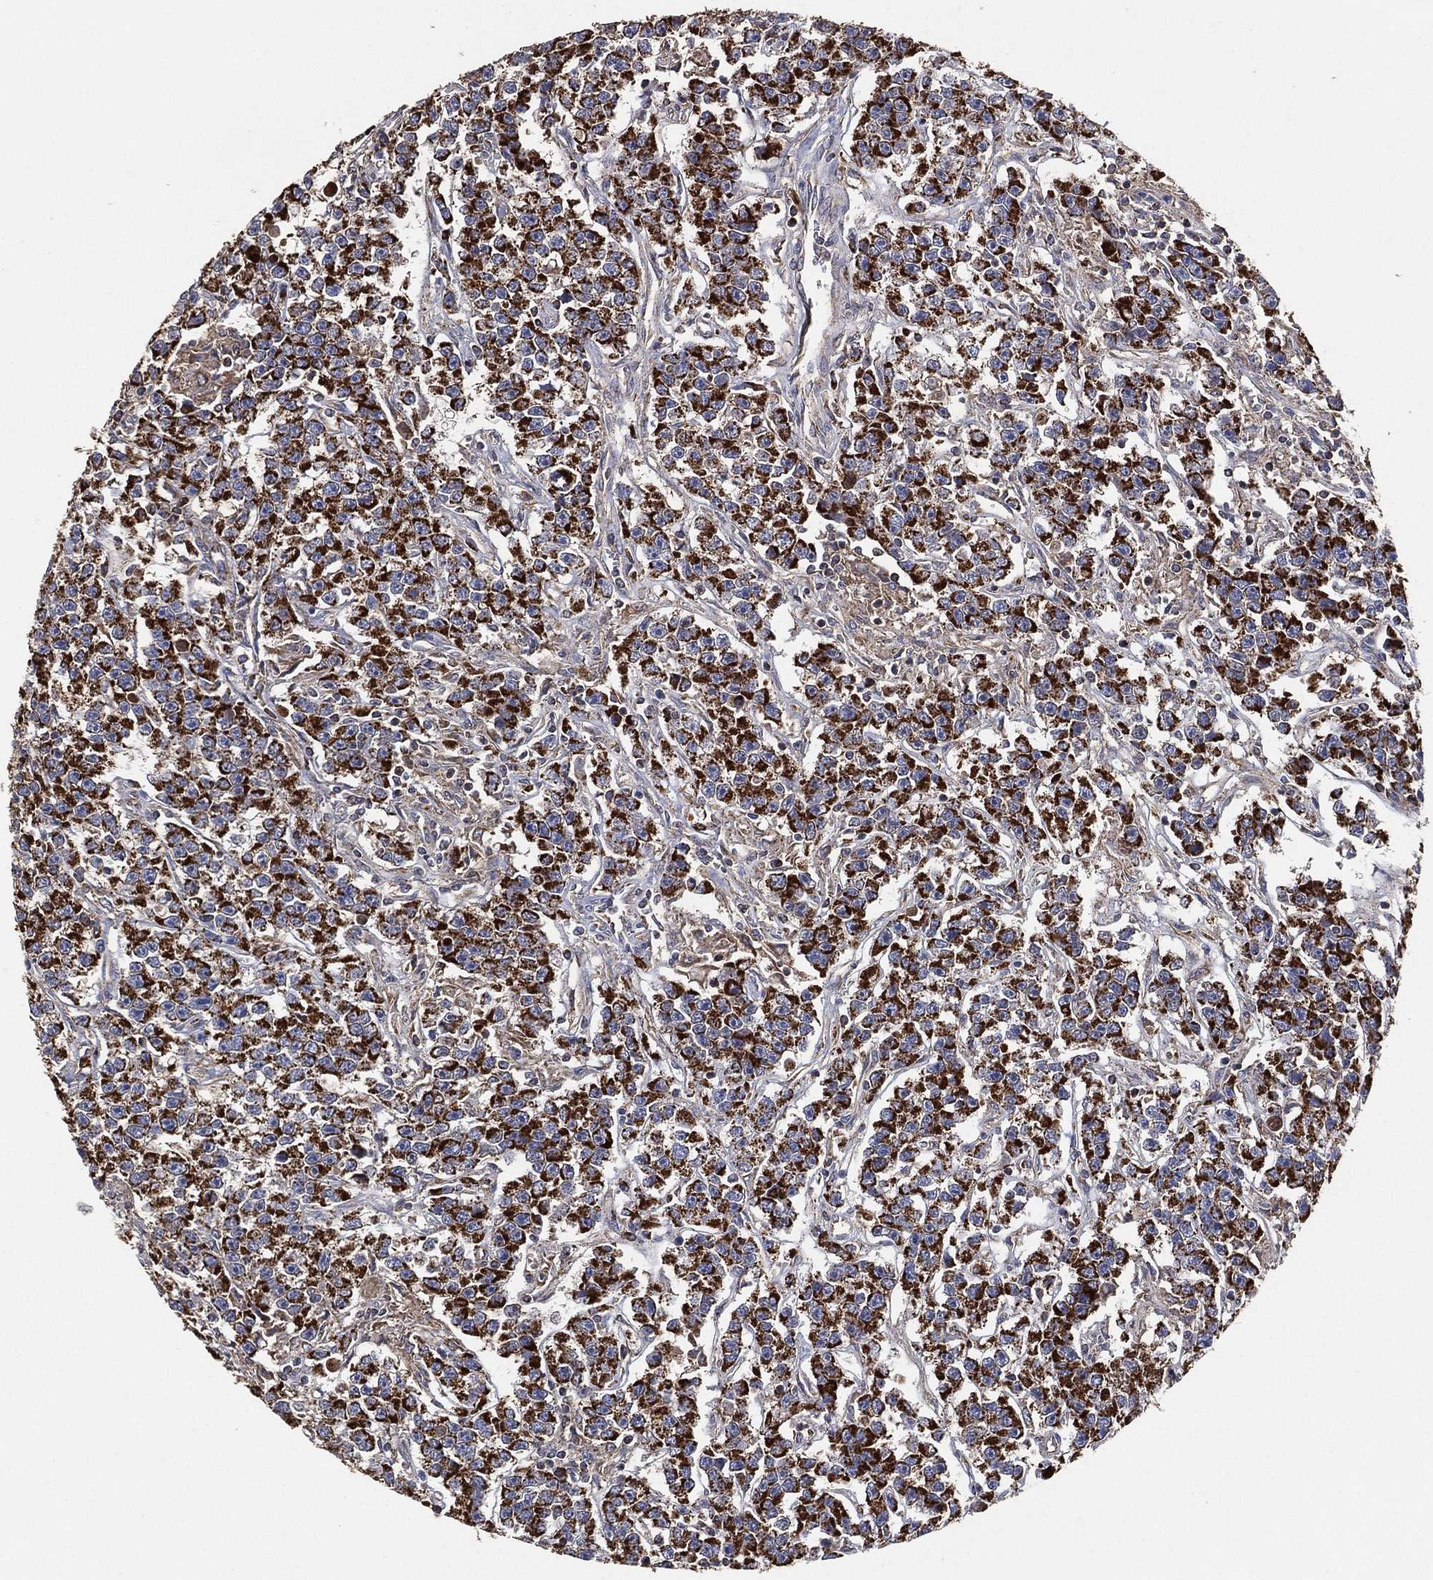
{"staining": {"intensity": "strong", "quantity": "25%-75%", "location": "cytoplasmic/membranous"}, "tissue": "testis cancer", "cell_type": "Tumor cells", "image_type": "cancer", "snomed": [{"axis": "morphology", "description": "Seminoma, NOS"}, {"axis": "topography", "description": "Testis"}], "caption": "Immunohistochemistry (IHC) of testis cancer shows high levels of strong cytoplasmic/membranous expression in about 25%-75% of tumor cells.", "gene": "LIMD1", "patient": {"sex": "male", "age": 59}}